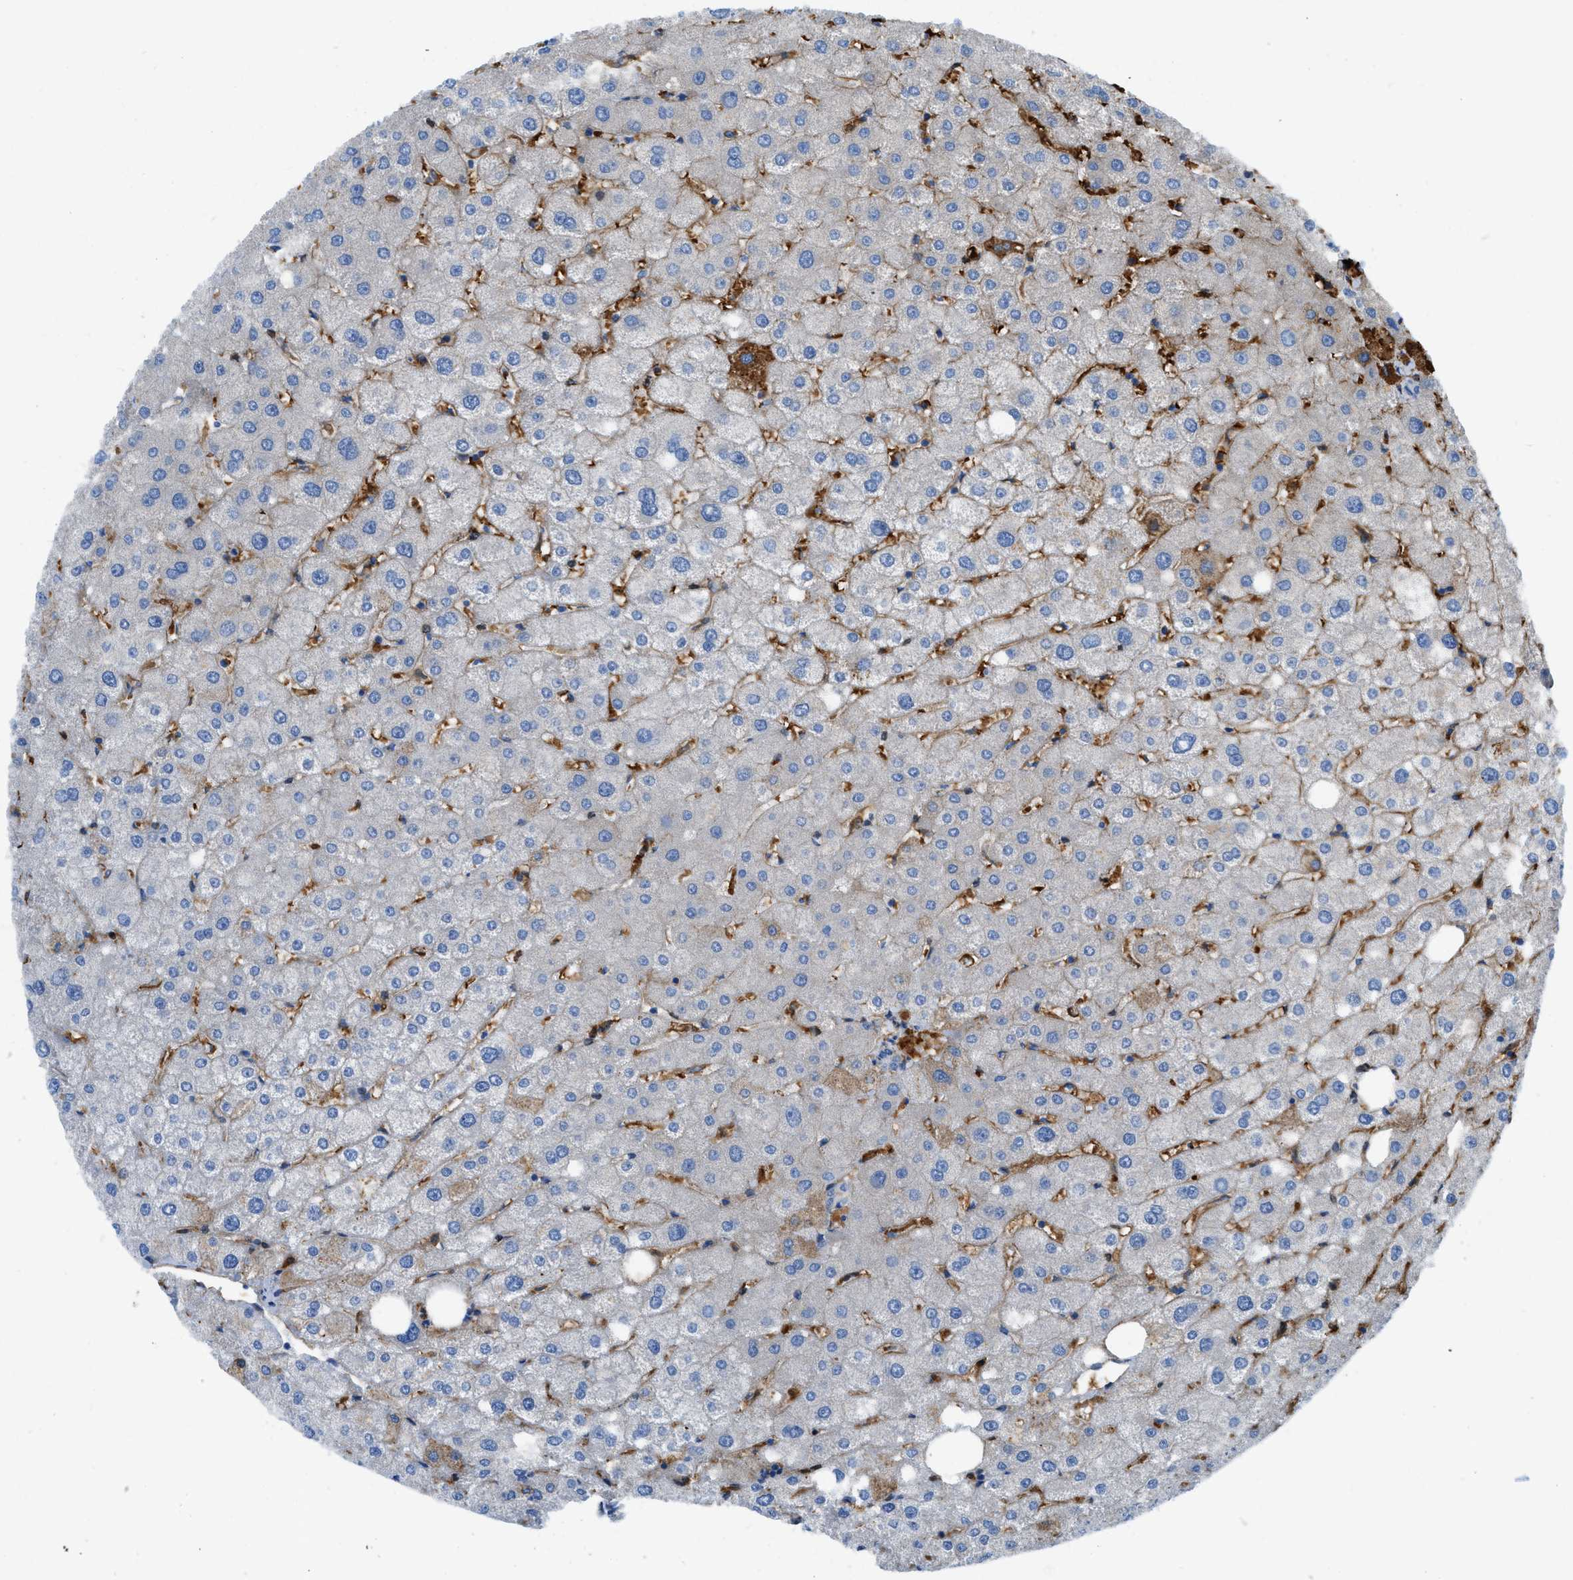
{"staining": {"intensity": "negative", "quantity": "none", "location": "none"}, "tissue": "liver", "cell_type": "Cholangiocytes", "image_type": "normal", "snomed": [{"axis": "morphology", "description": "Normal tissue, NOS"}, {"axis": "topography", "description": "Liver"}], "caption": "The micrograph displays no significant staining in cholangiocytes of liver. Brightfield microscopy of immunohistochemistry (IHC) stained with DAB (3,3'-diaminobenzidine) (brown) and hematoxylin (blue), captured at high magnification.", "gene": "ZNF831", "patient": {"sex": "male", "age": 73}}